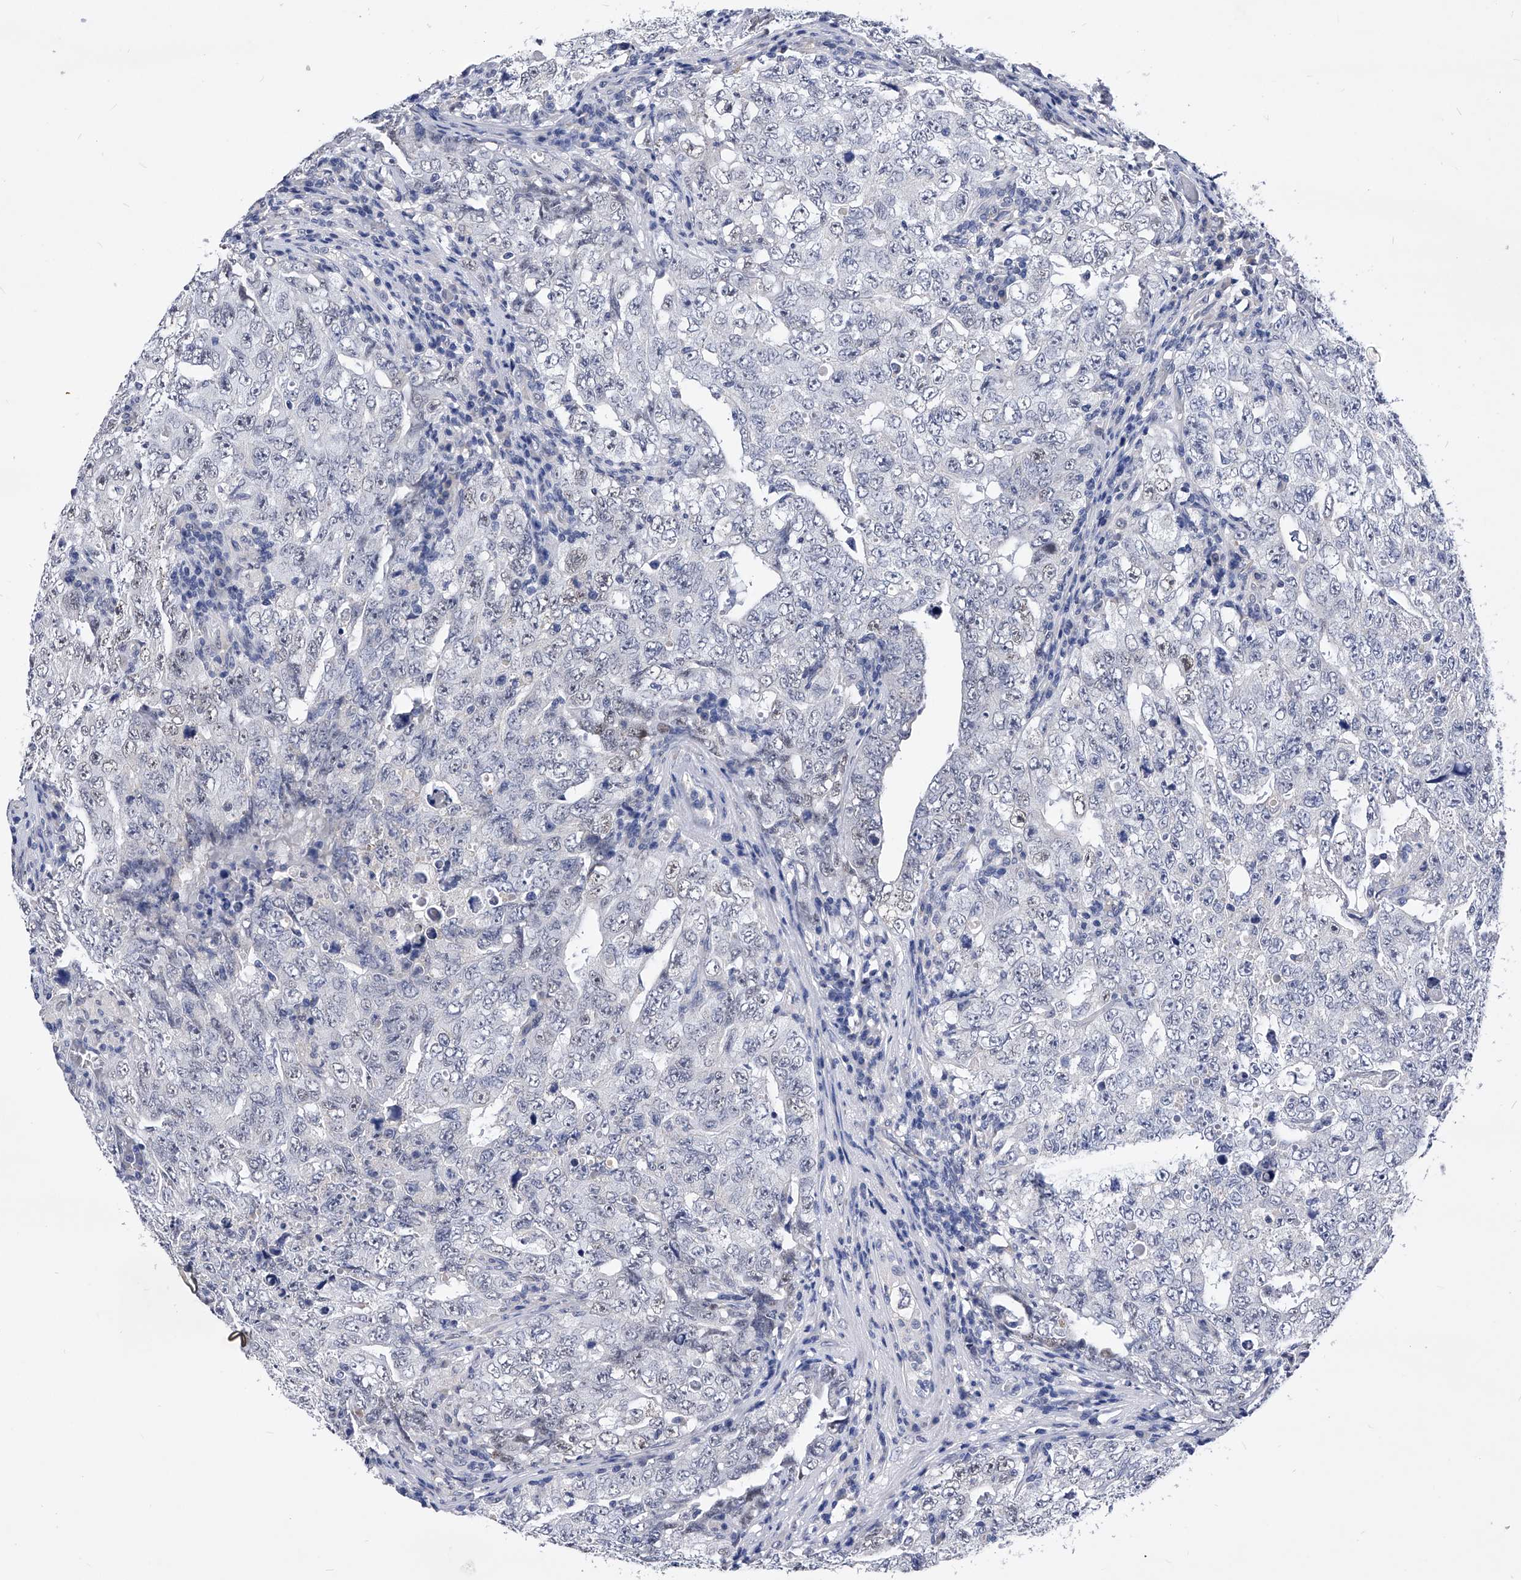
{"staining": {"intensity": "negative", "quantity": "none", "location": "none"}, "tissue": "testis cancer", "cell_type": "Tumor cells", "image_type": "cancer", "snomed": [{"axis": "morphology", "description": "Carcinoma, Embryonal, NOS"}, {"axis": "topography", "description": "Testis"}], "caption": "There is no significant positivity in tumor cells of testis cancer. (DAB IHC, high magnification).", "gene": "ZNF529", "patient": {"sex": "male", "age": 26}}